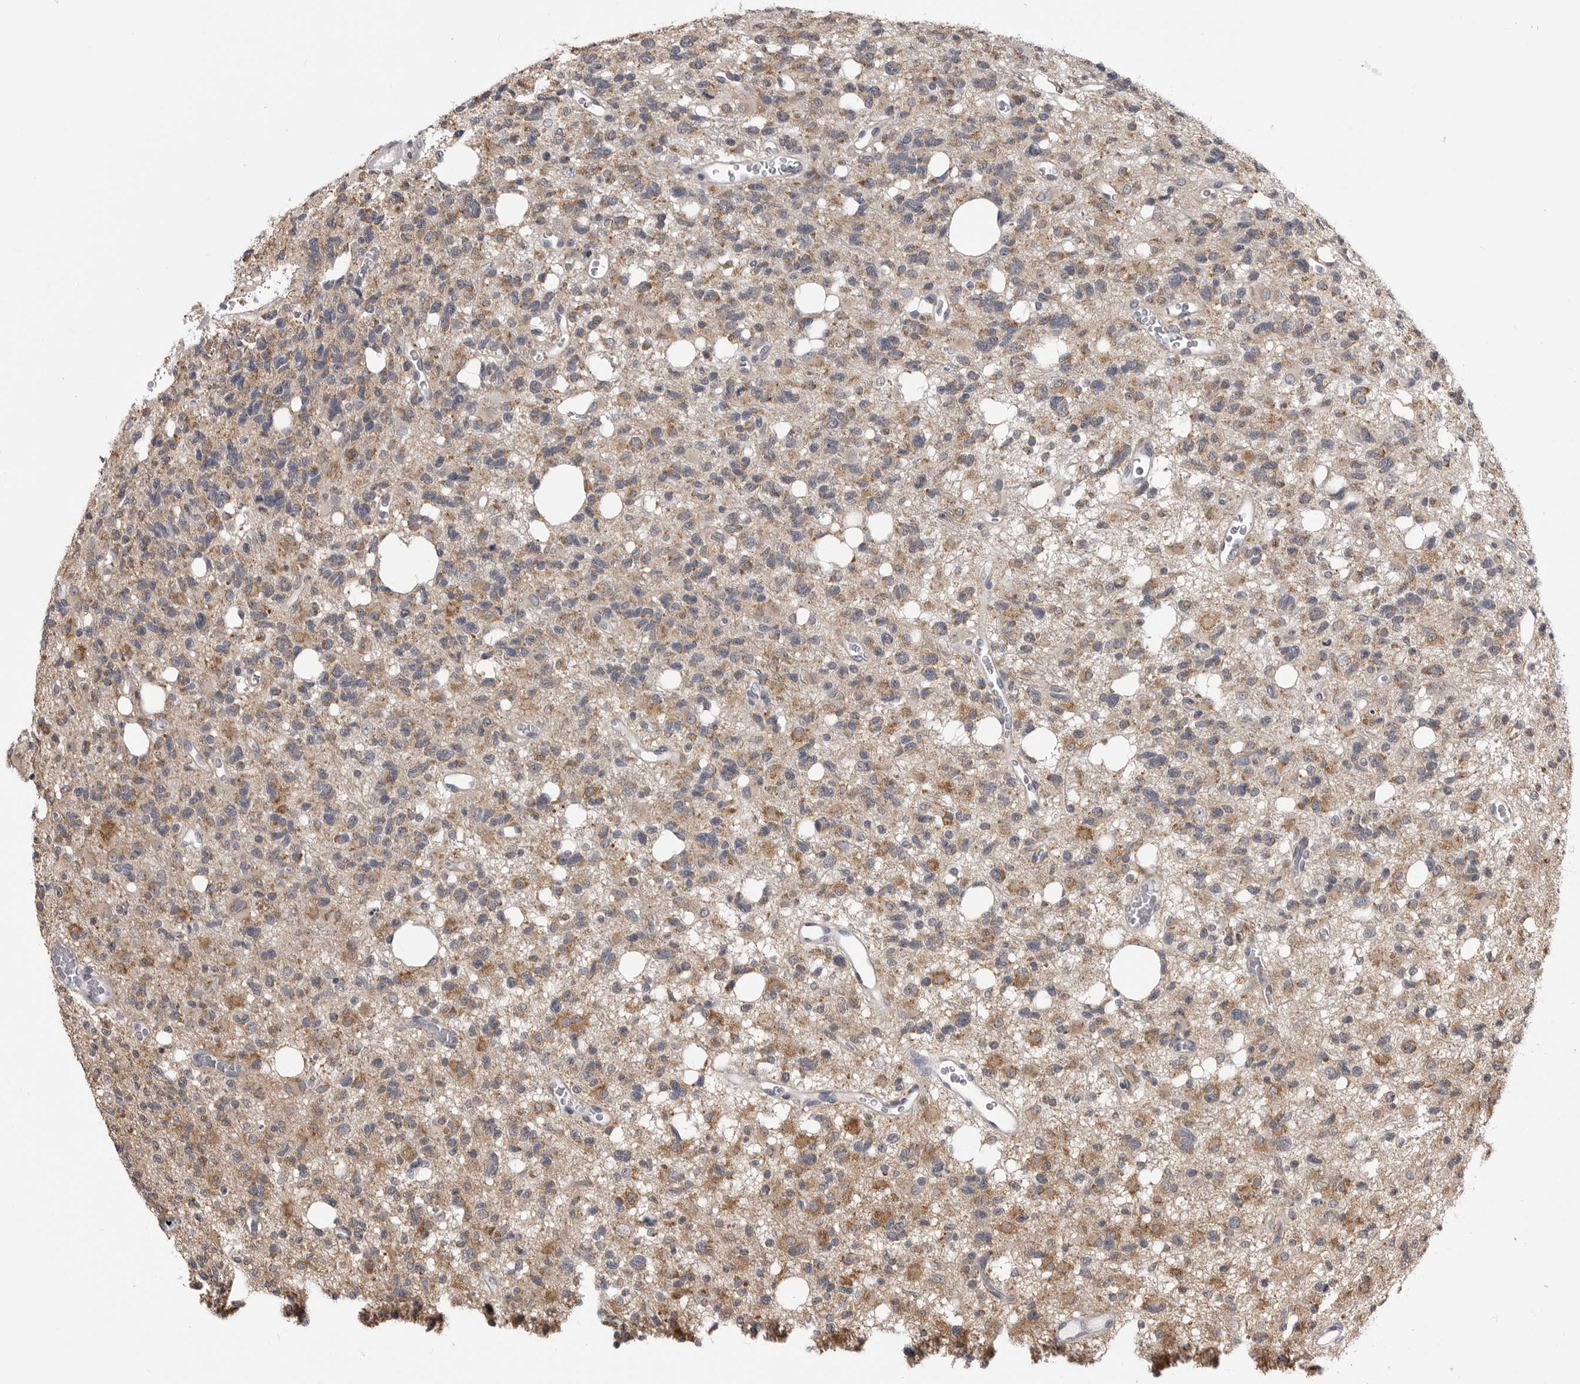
{"staining": {"intensity": "moderate", "quantity": "25%-75%", "location": "cytoplasmic/membranous"}, "tissue": "glioma", "cell_type": "Tumor cells", "image_type": "cancer", "snomed": [{"axis": "morphology", "description": "Glioma, malignant, High grade"}, {"axis": "topography", "description": "Brain"}], "caption": "Immunohistochemical staining of high-grade glioma (malignant) reveals medium levels of moderate cytoplasmic/membranous protein staining in about 25%-75% of tumor cells.", "gene": "FH", "patient": {"sex": "female", "age": 62}}